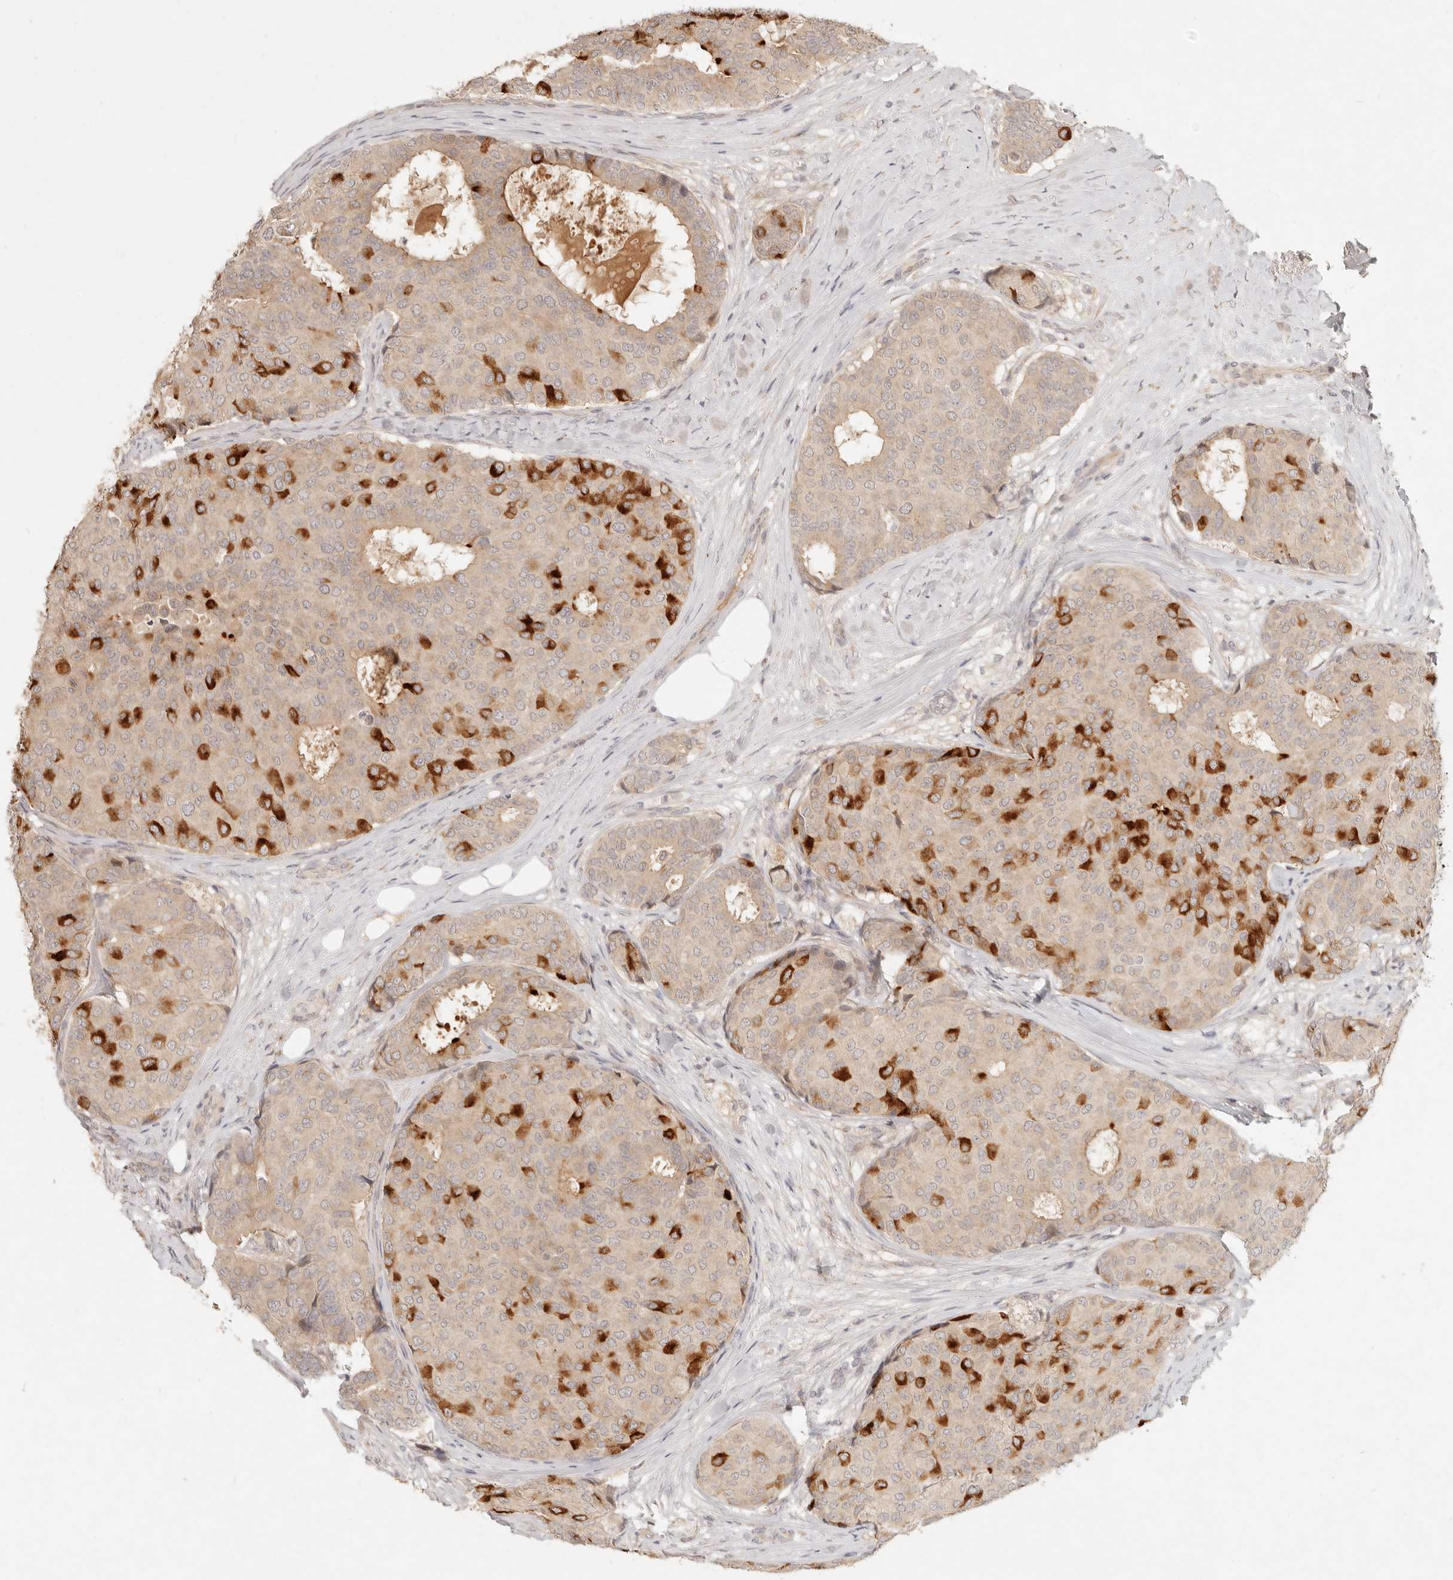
{"staining": {"intensity": "strong", "quantity": "<25%", "location": "cytoplasmic/membranous"}, "tissue": "breast cancer", "cell_type": "Tumor cells", "image_type": "cancer", "snomed": [{"axis": "morphology", "description": "Duct carcinoma"}, {"axis": "topography", "description": "Breast"}], "caption": "Breast cancer was stained to show a protein in brown. There is medium levels of strong cytoplasmic/membranous staining in about <25% of tumor cells.", "gene": "UBXN11", "patient": {"sex": "female", "age": 75}}